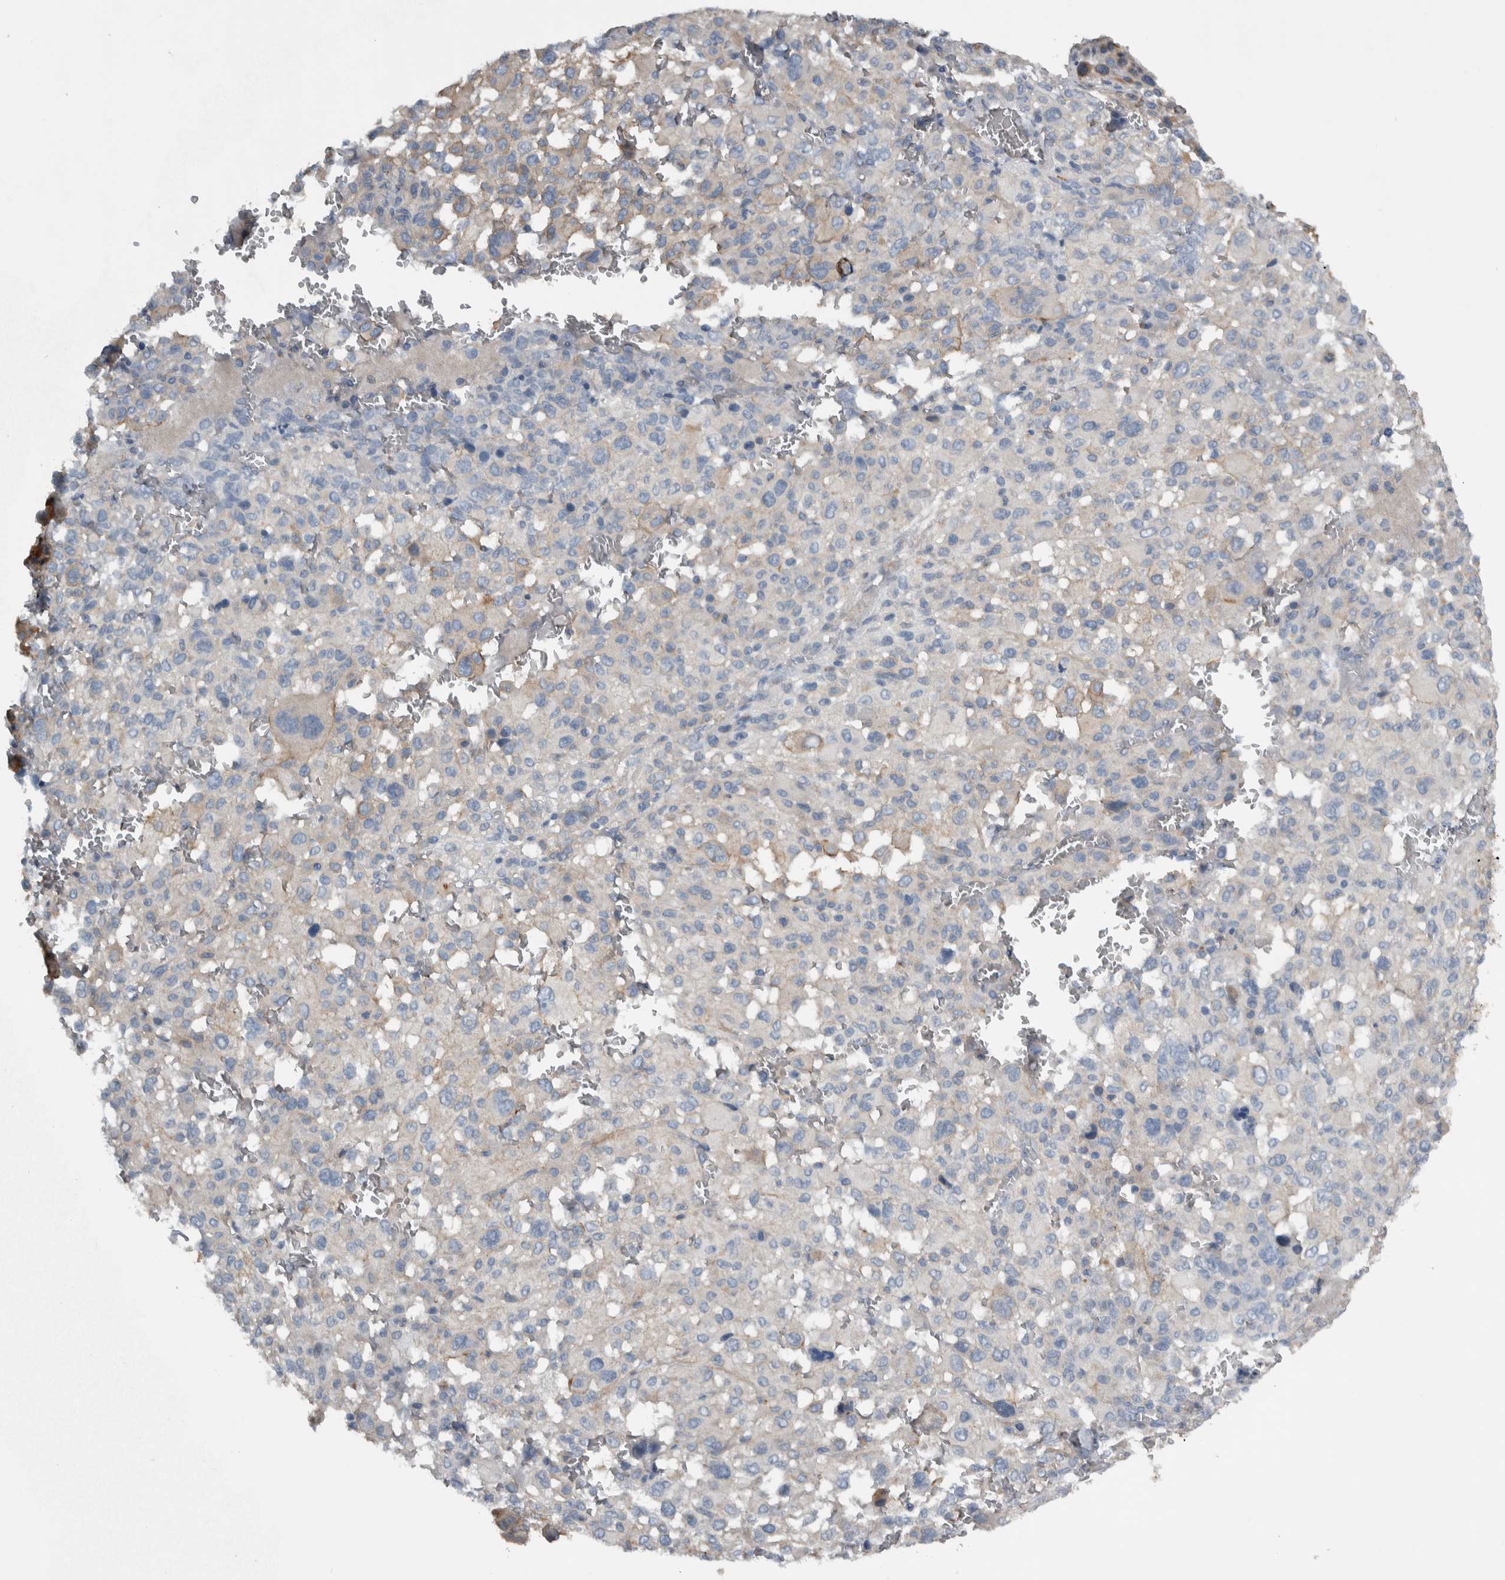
{"staining": {"intensity": "weak", "quantity": "<25%", "location": "cytoplasmic/membranous"}, "tissue": "melanoma", "cell_type": "Tumor cells", "image_type": "cancer", "snomed": [{"axis": "morphology", "description": "Malignant melanoma, Metastatic site"}, {"axis": "topography", "description": "Skin"}], "caption": "Melanoma was stained to show a protein in brown. There is no significant positivity in tumor cells.", "gene": "NT5C2", "patient": {"sex": "female", "age": 74}}